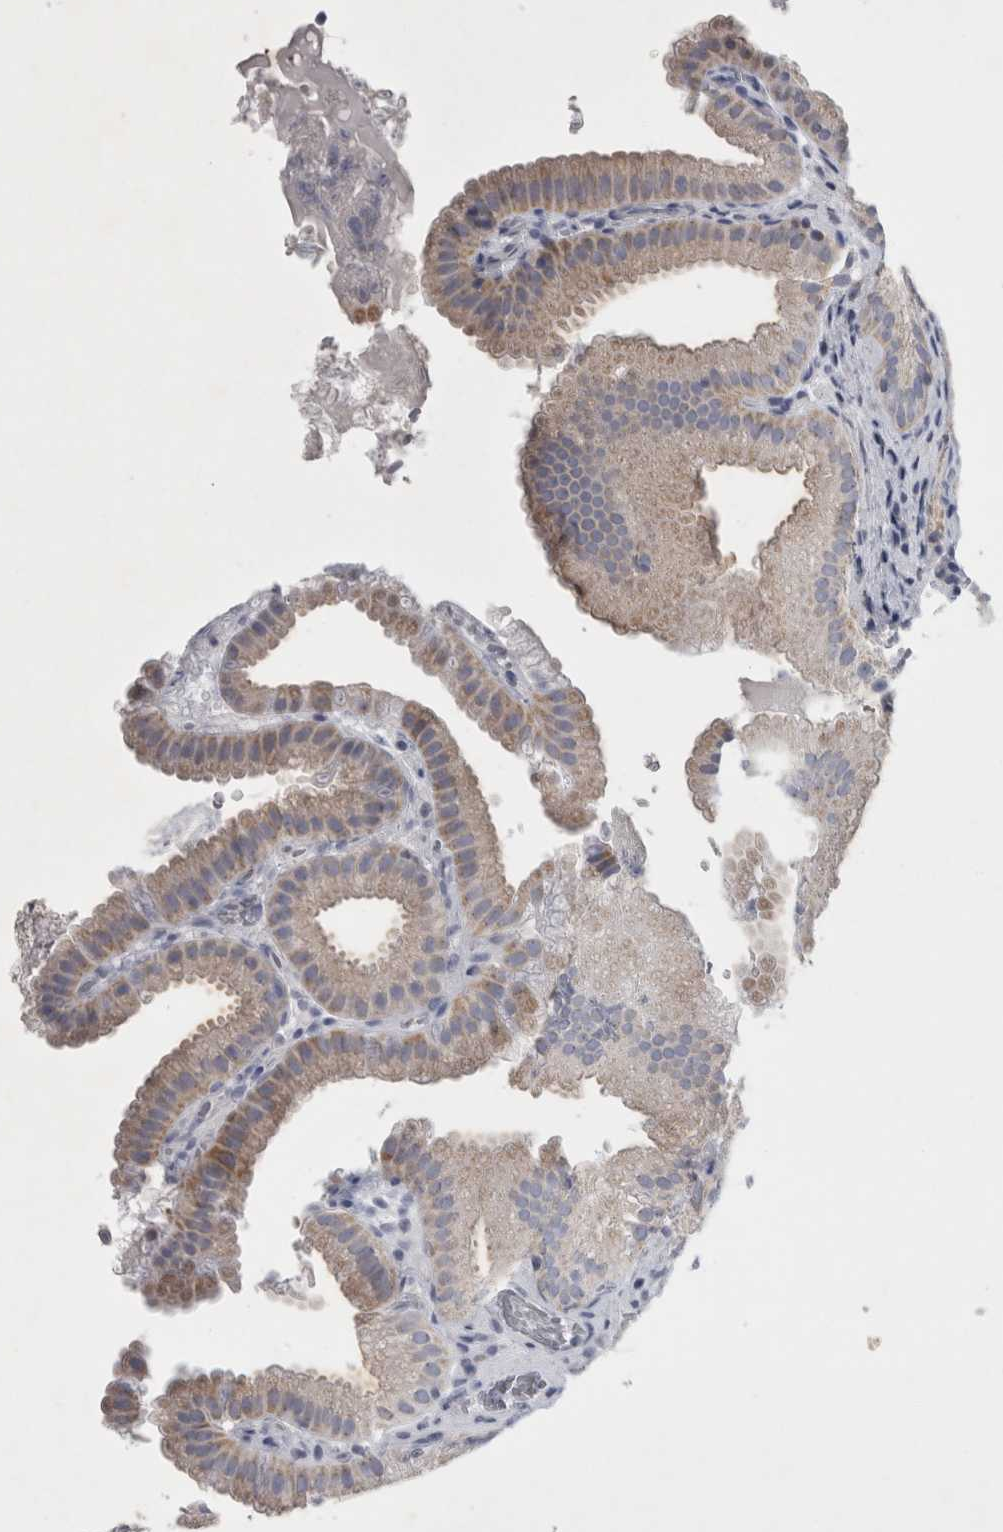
{"staining": {"intensity": "moderate", "quantity": "25%-75%", "location": "cytoplasmic/membranous"}, "tissue": "gallbladder", "cell_type": "Glandular cells", "image_type": "normal", "snomed": [{"axis": "morphology", "description": "Normal tissue, NOS"}, {"axis": "topography", "description": "Gallbladder"}], "caption": "This micrograph shows immunohistochemistry (IHC) staining of normal gallbladder, with medium moderate cytoplasmic/membranous staining in about 25%-75% of glandular cells.", "gene": "FXYD7", "patient": {"sex": "female", "age": 30}}